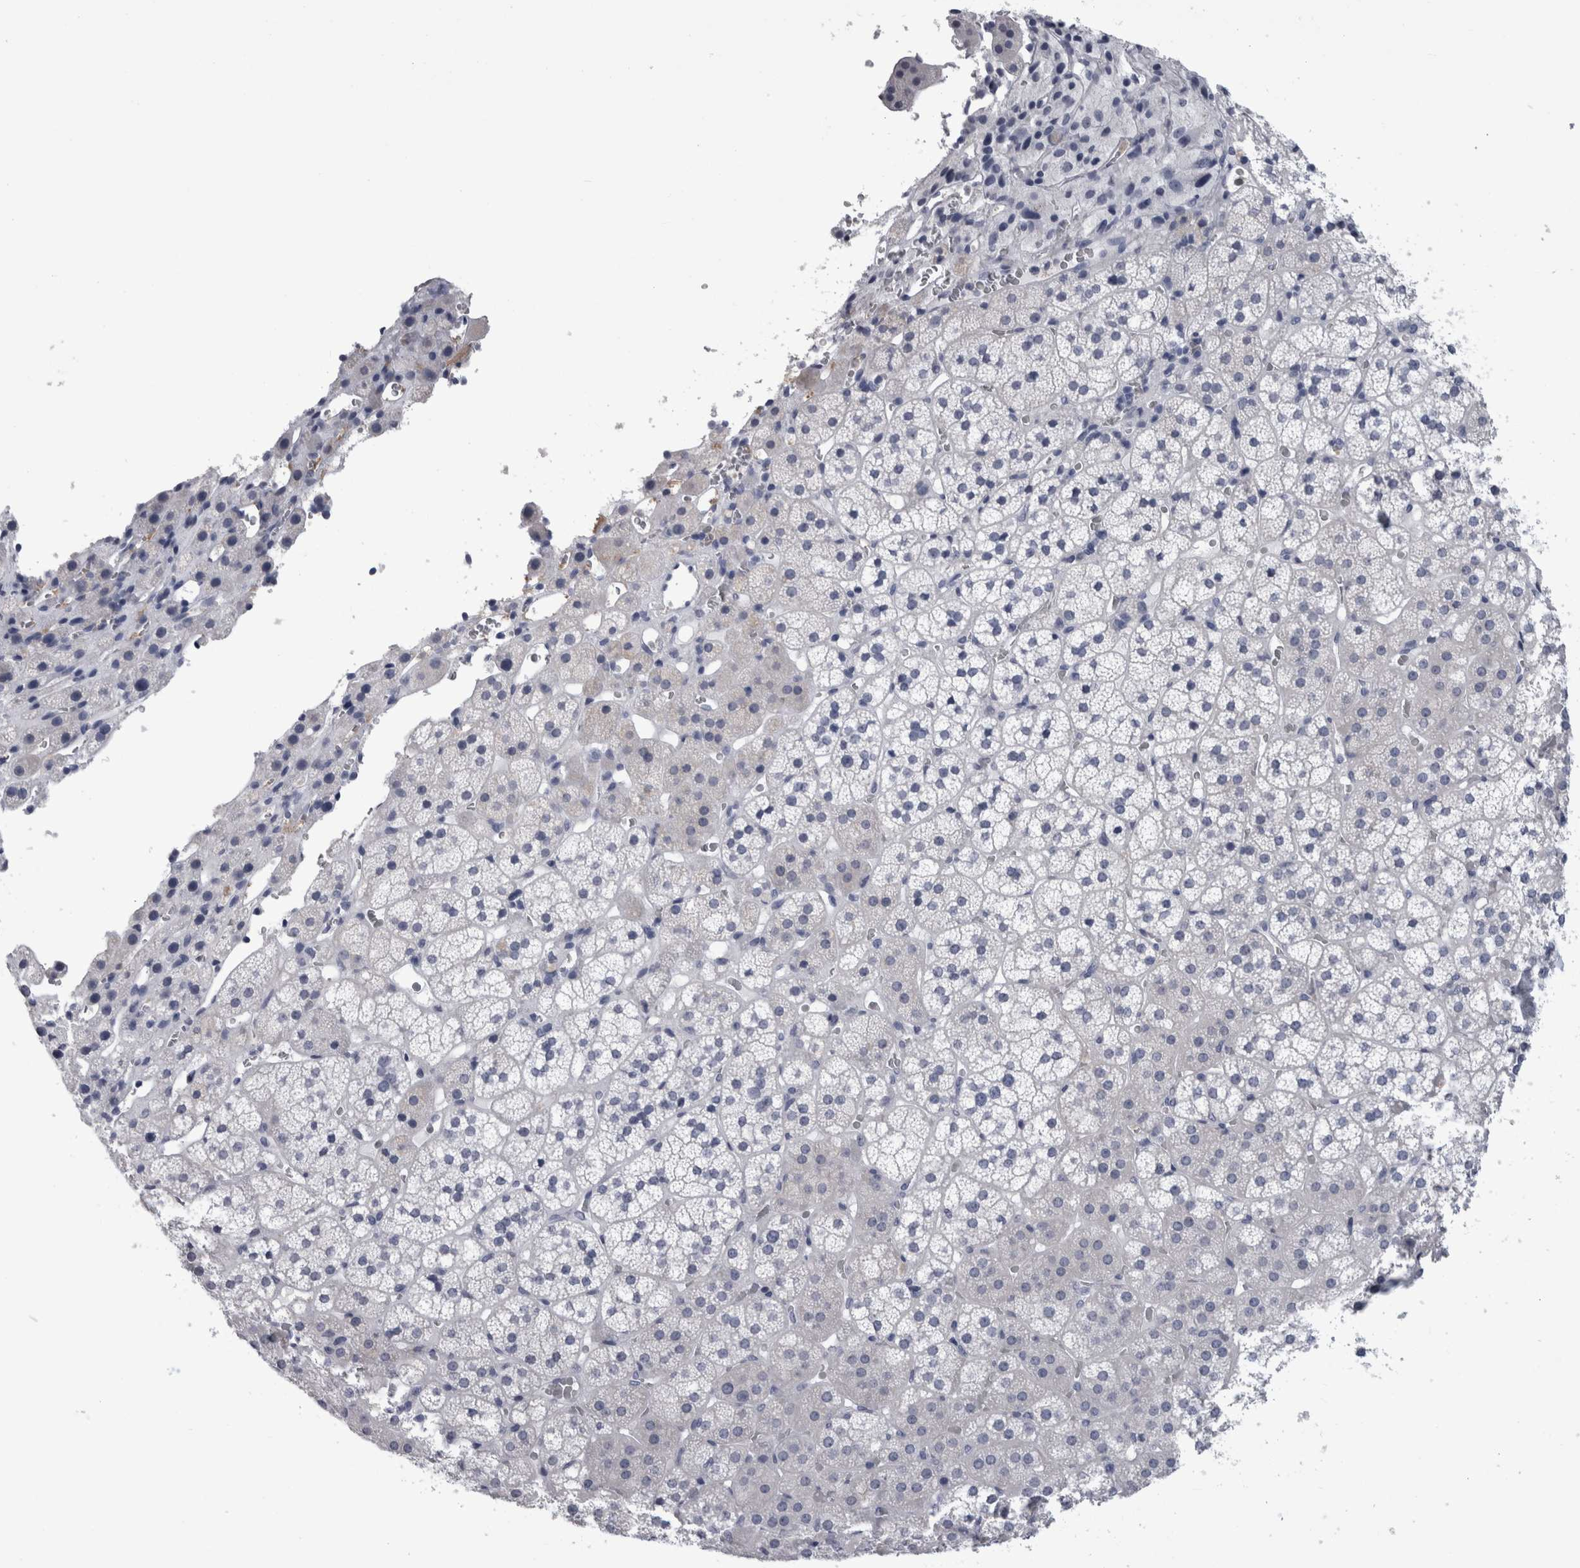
{"staining": {"intensity": "negative", "quantity": "none", "location": "none"}, "tissue": "adrenal gland", "cell_type": "Glandular cells", "image_type": "normal", "snomed": [{"axis": "morphology", "description": "Normal tissue, NOS"}, {"axis": "topography", "description": "Adrenal gland"}], "caption": "A photomicrograph of adrenal gland stained for a protein exhibits no brown staining in glandular cells. (DAB immunohistochemistry (IHC) with hematoxylin counter stain).", "gene": "ALDH8A1", "patient": {"sex": "female", "age": 44}}